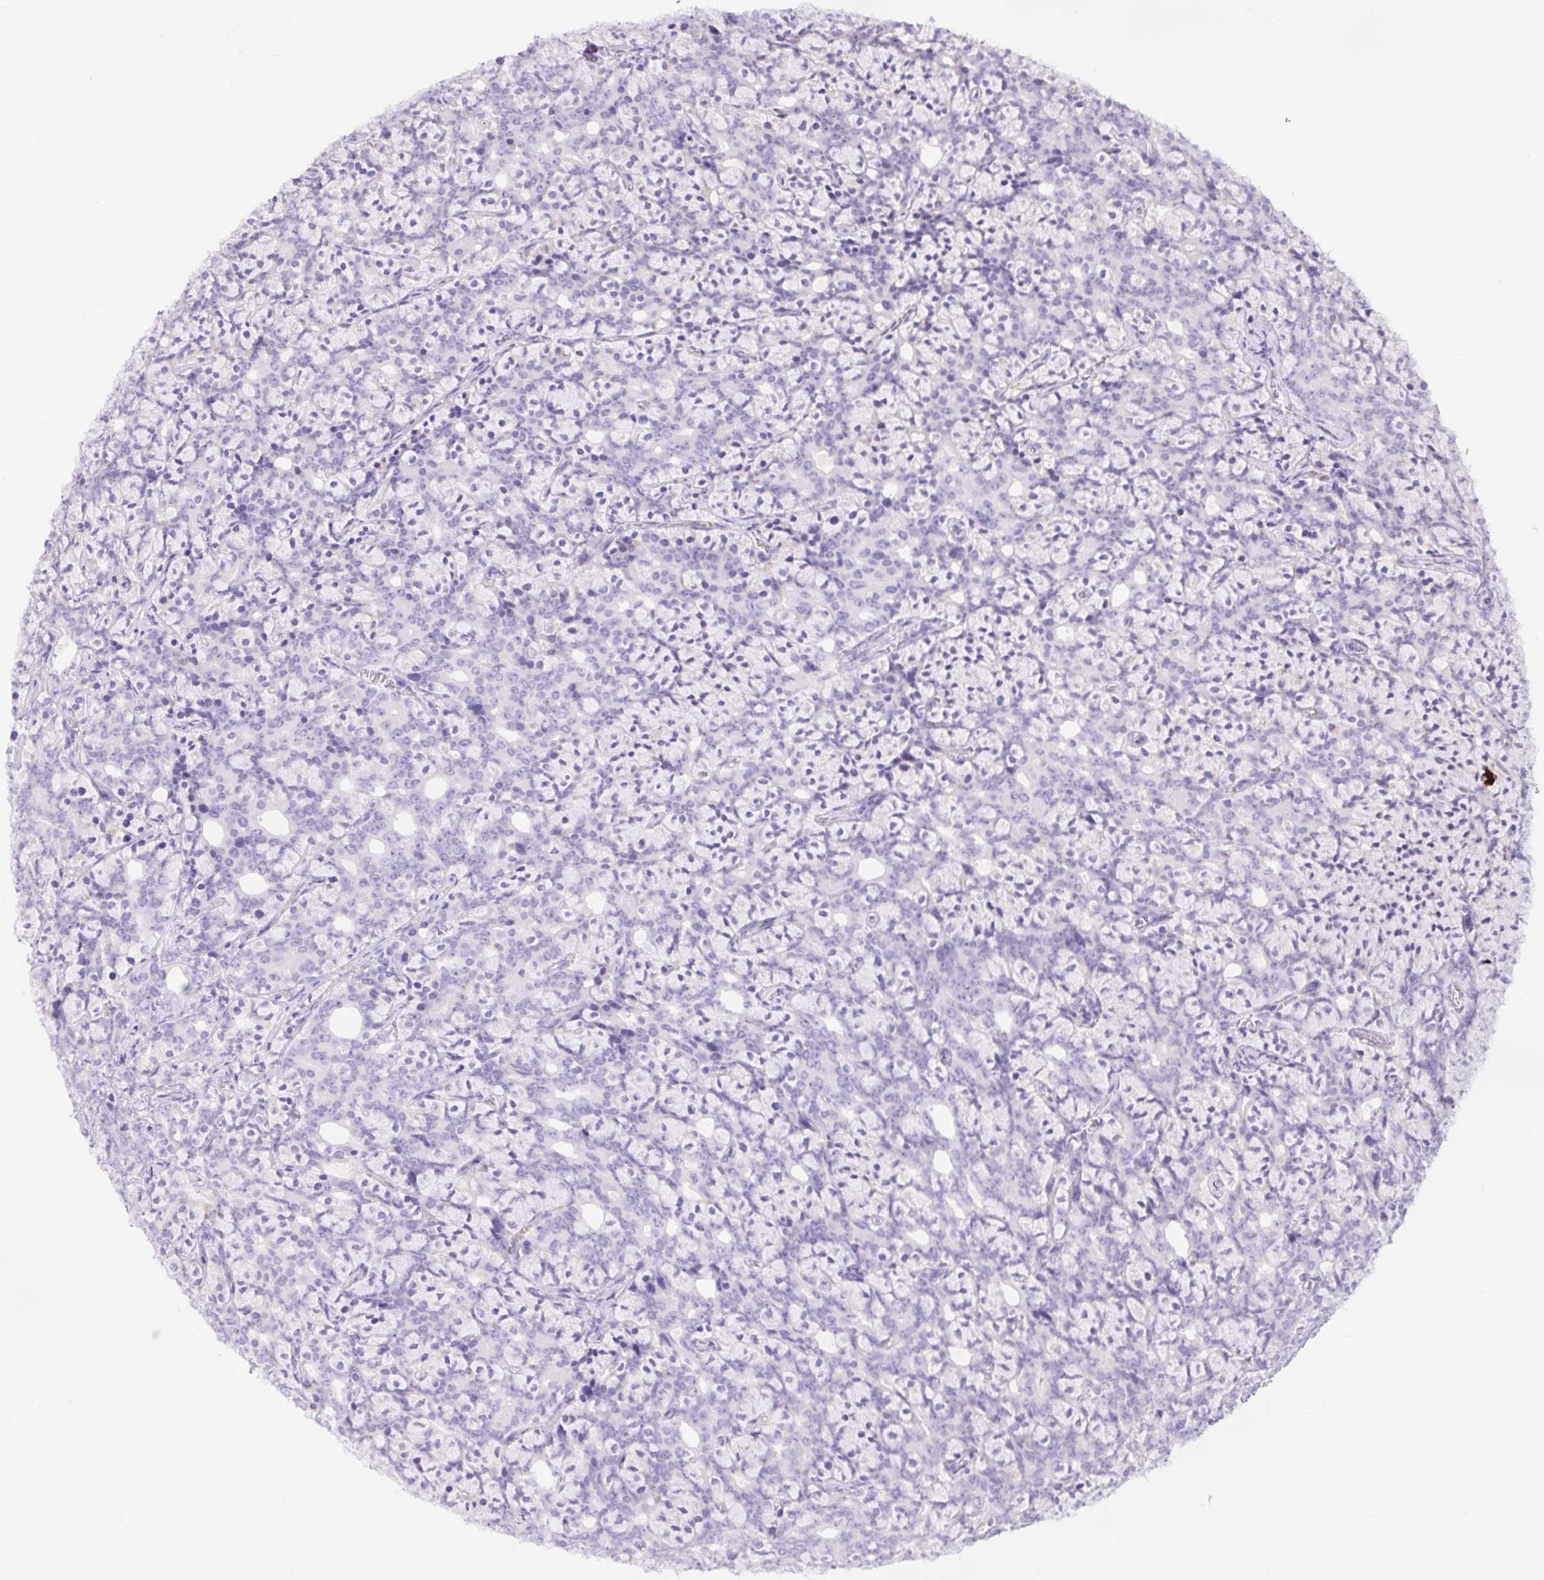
{"staining": {"intensity": "negative", "quantity": "none", "location": "none"}, "tissue": "prostate cancer", "cell_type": "Tumor cells", "image_type": "cancer", "snomed": [{"axis": "morphology", "description": "Adenocarcinoma, High grade"}, {"axis": "topography", "description": "Prostate"}], "caption": "Prostate cancer (adenocarcinoma (high-grade)) was stained to show a protein in brown. There is no significant positivity in tumor cells.", "gene": "ERP27", "patient": {"sex": "male", "age": 84}}